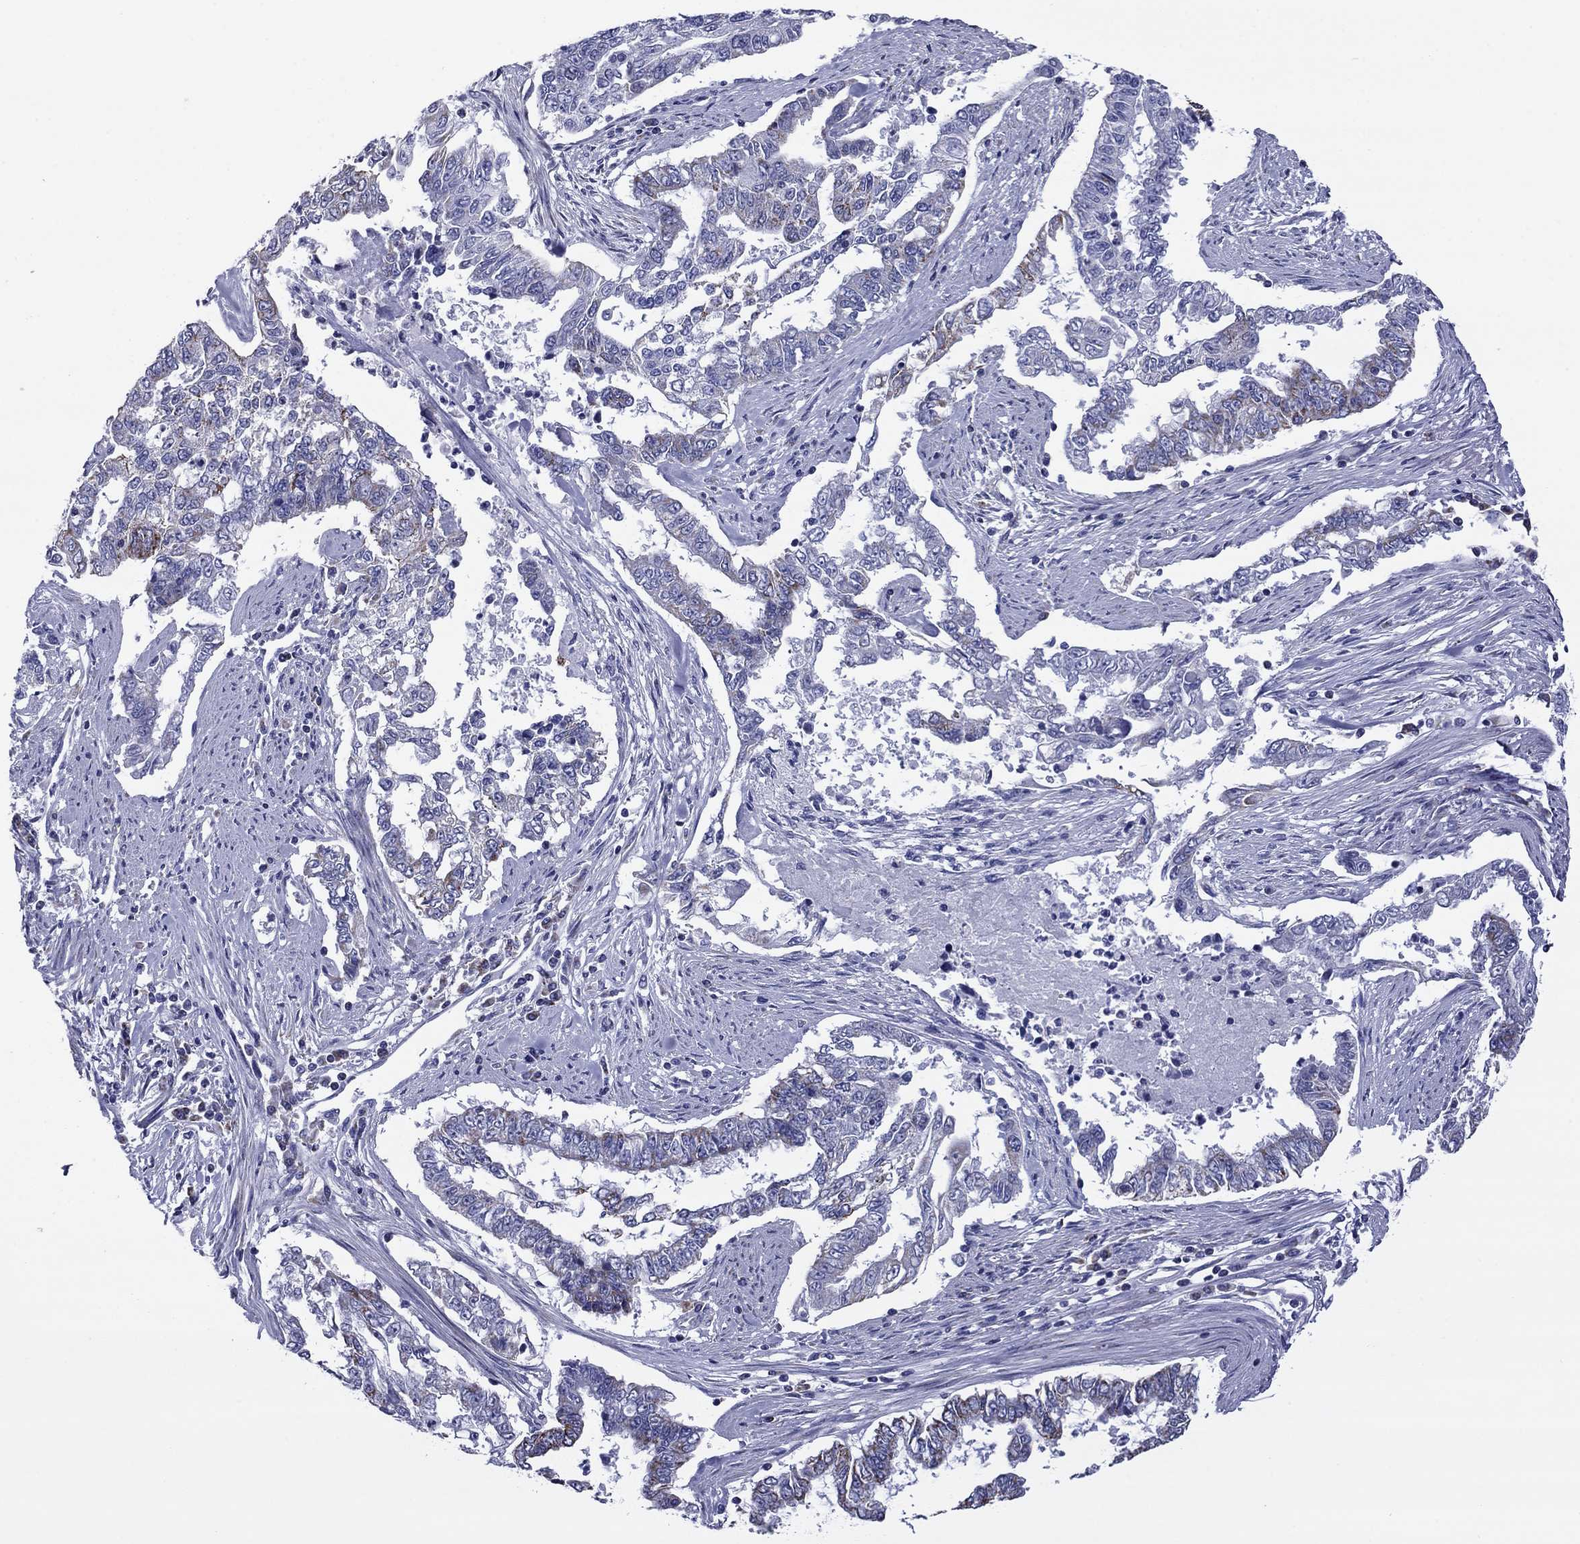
{"staining": {"intensity": "negative", "quantity": "none", "location": "none"}, "tissue": "endometrial cancer", "cell_type": "Tumor cells", "image_type": "cancer", "snomed": [{"axis": "morphology", "description": "Adenocarcinoma, NOS"}, {"axis": "topography", "description": "Uterus"}], "caption": "Protein analysis of endometrial cancer (adenocarcinoma) exhibits no significant staining in tumor cells.", "gene": "ACADSB", "patient": {"sex": "female", "age": 59}}